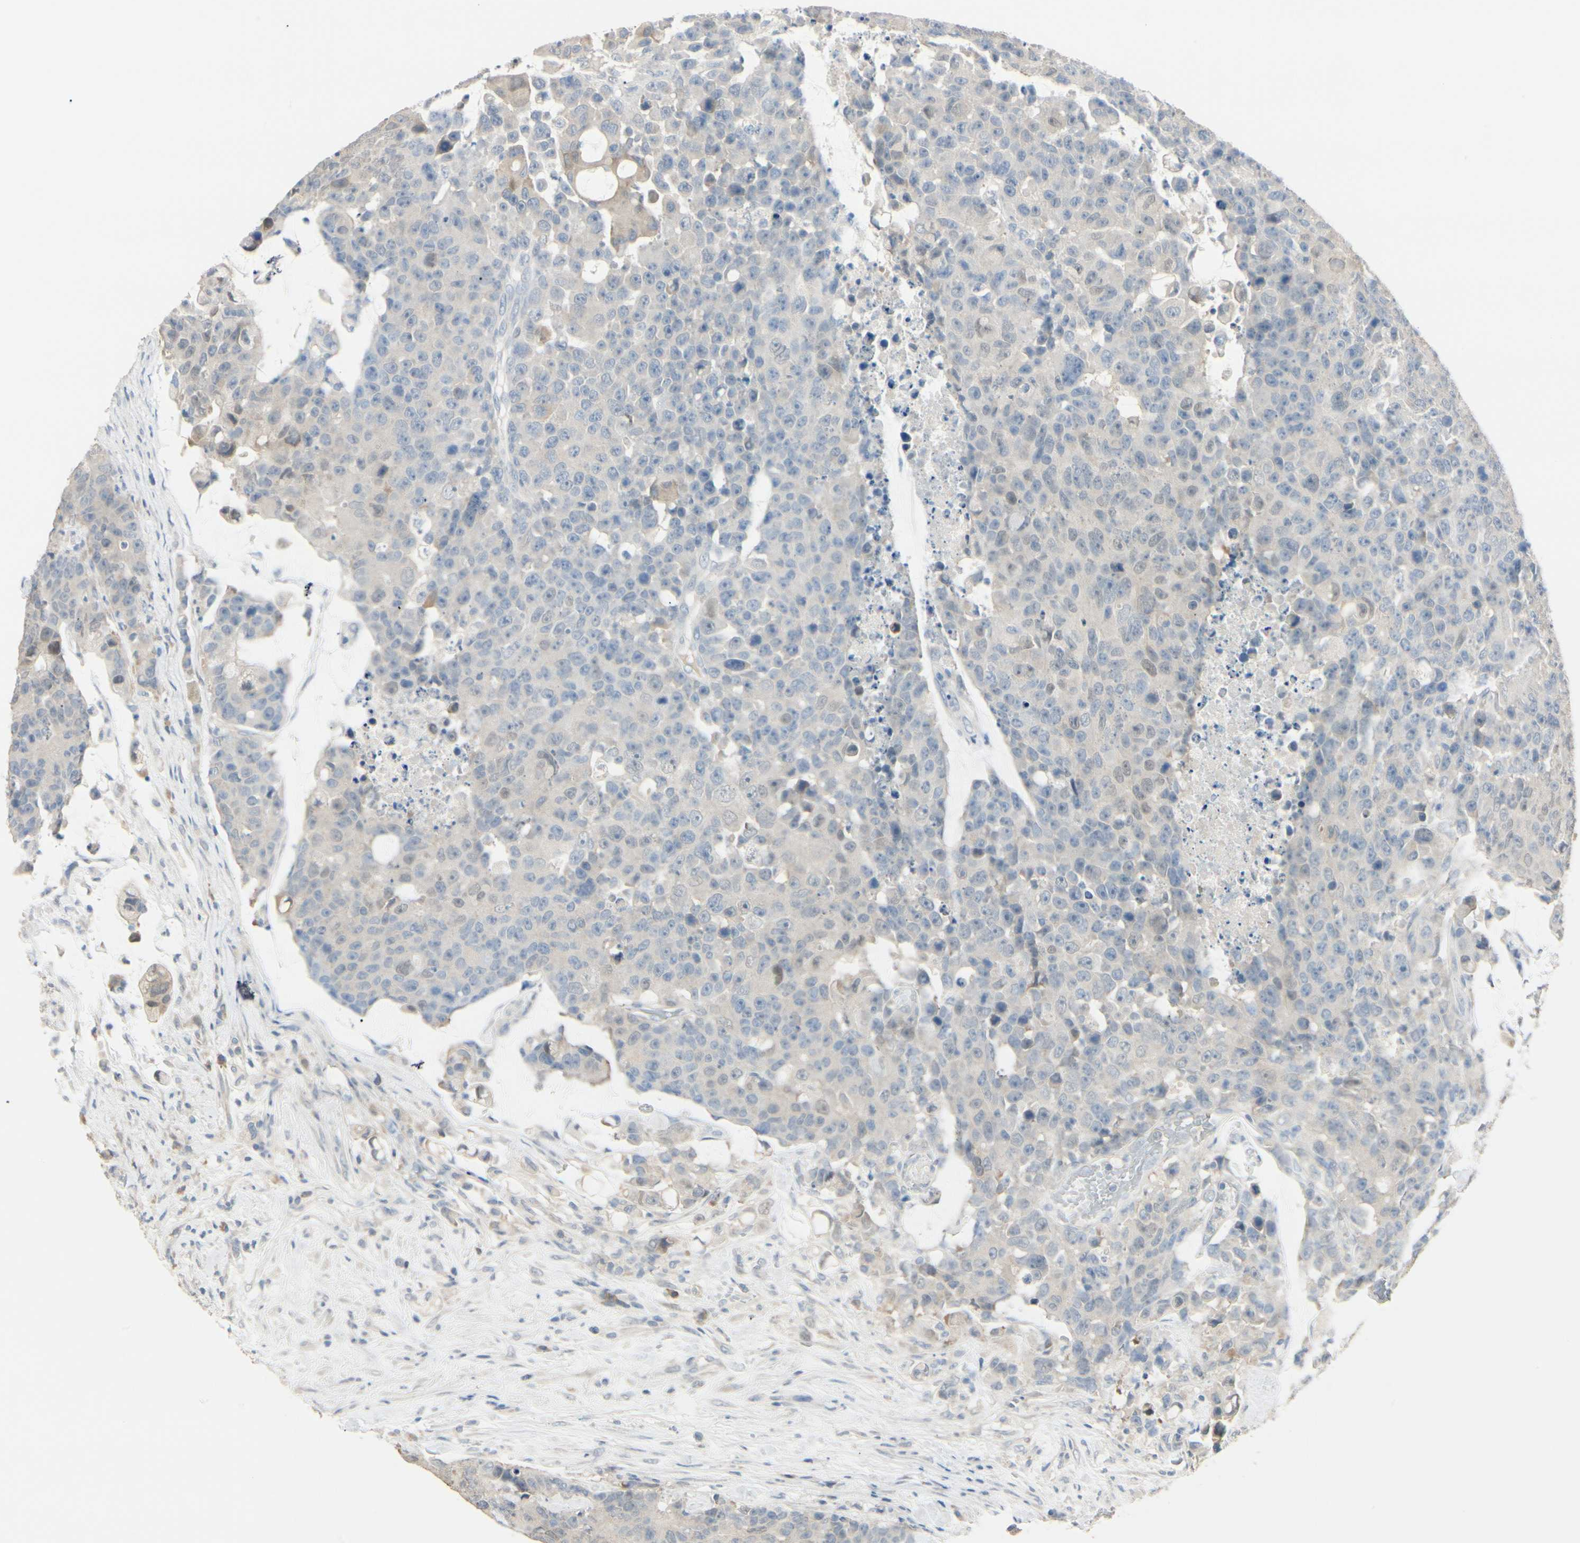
{"staining": {"intensity": "weak", "quantity": "<25%", "location": "cytoplasmic/membranous"}, "tissue": "colorectal cancer", "cell_type": "Tumor cells", "image_type": "cancer", "snomed": [{"axis": "morphology", "description": "Adenocarcinoma, NOS"}, {"axis": "topography", "description": "Colon"}], "caption": "This is an immunohistochemistry (IHC) micrograph of colorectal adenocarcinoma. There is no staining in tumor cells.", "gene": "GNE", "patient": {"sex": "female", "age": 86}}